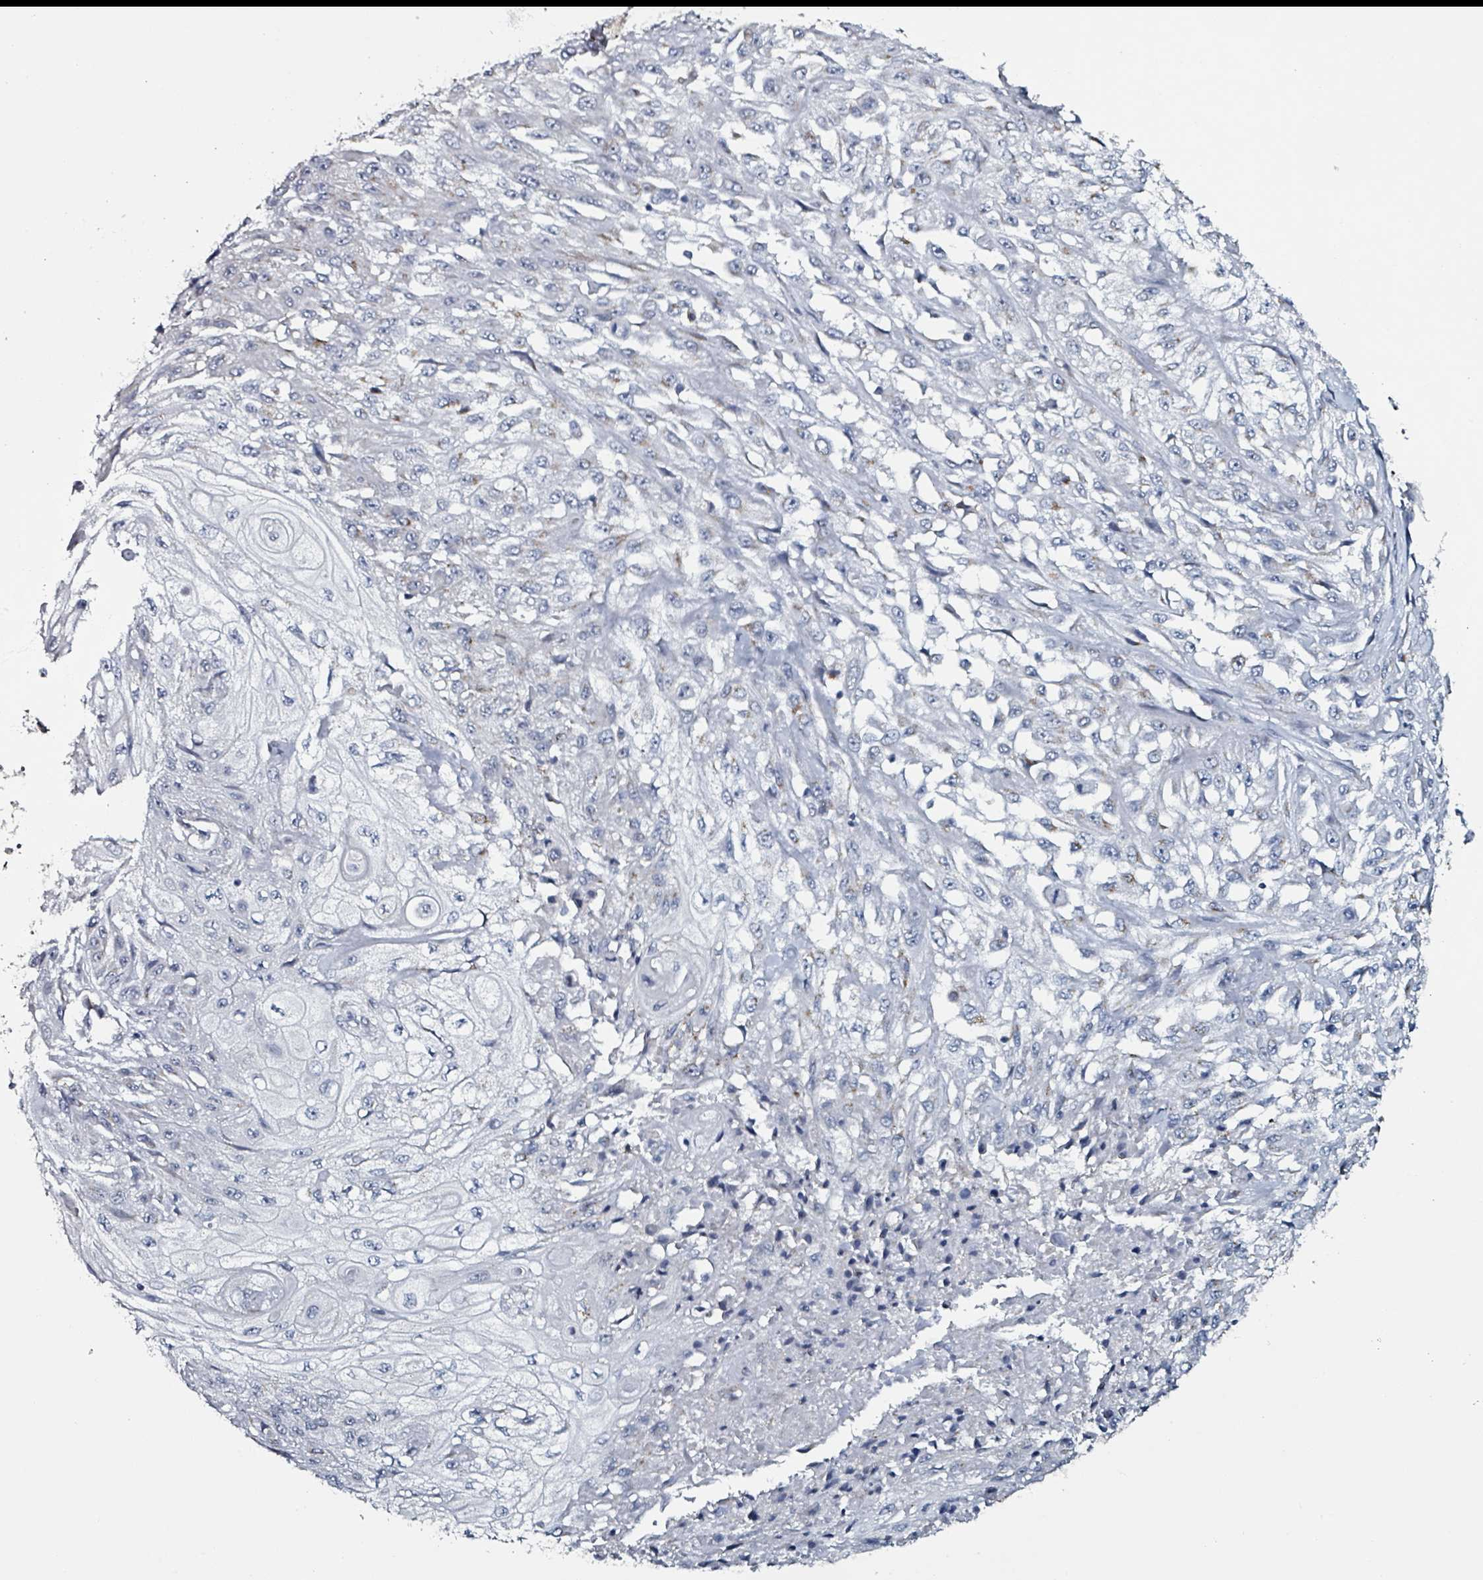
{"staining": {"intensity": "negative", "quantity": "none", "location": "none"}, "tissue": "skin cancer", "cell_type": "Tumor cells", "image_type": "cancer", "snomed": [{"axis": "morphology", "description": "Squamous cell carcinoma, NOS"}, {"axis": "morphology", "description": "Squamous cell carcinoma, metastatic, NOS"}, {"axis": "topography", "description": "Skin"}, {"axis": "topography", "description": "Lymph node"}], "caption": "The immunohistochemistry (IHC) micrograph has no significant staining in tumor cells of skin cancer (squamous cell carcinoma) tissue. (Immunohistochemistry (ihc), brightfield microscopy, high magnification).", "gene": "B3GAT3", "patient": {"sex": "male", "age": 75}}